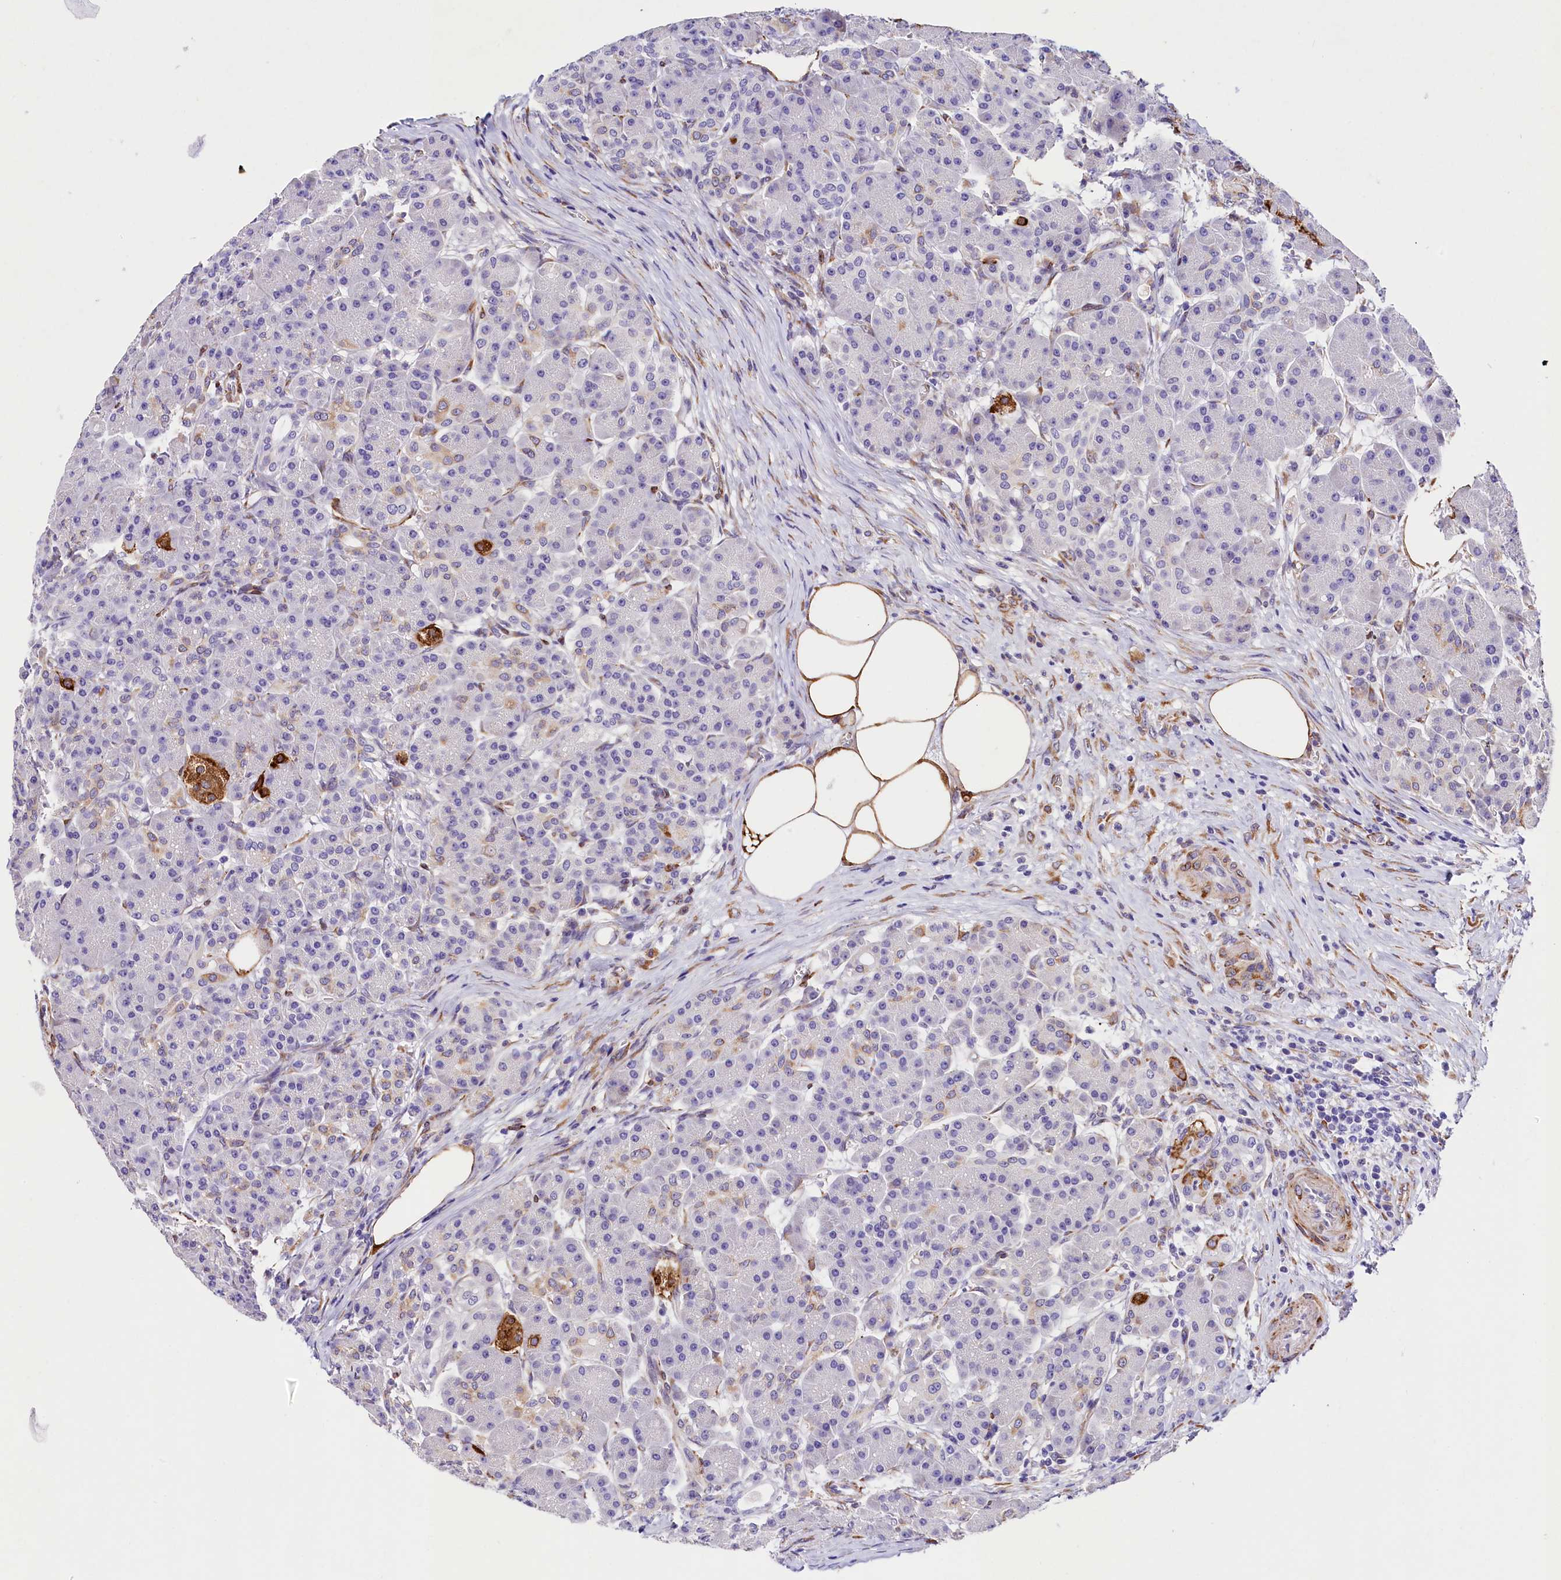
{"staining": {"intensity": "moderate", "quantity": "<25%", "location": "cytoplasmic/membranous"}, "tissue": "pancreas", "cell_type": "Exocrine glandular cells", "image_type": "normal", "snomed": [{"axis": "morphology", "description": "Normal tissue, NOS"}, {"axis": "topography", "description": "Pancreas"}], "caption": "Moderate cytoplasmic/membranous expression is identified in about <25% of exocrine glandular cells in normal pancreas. (Stains: DAB in brown, nuclei in blue, Microscopy: brightfield microscopy at high magnification).", "gene": "ITGA1", "patient": {"sex": "male", "age": 63}}